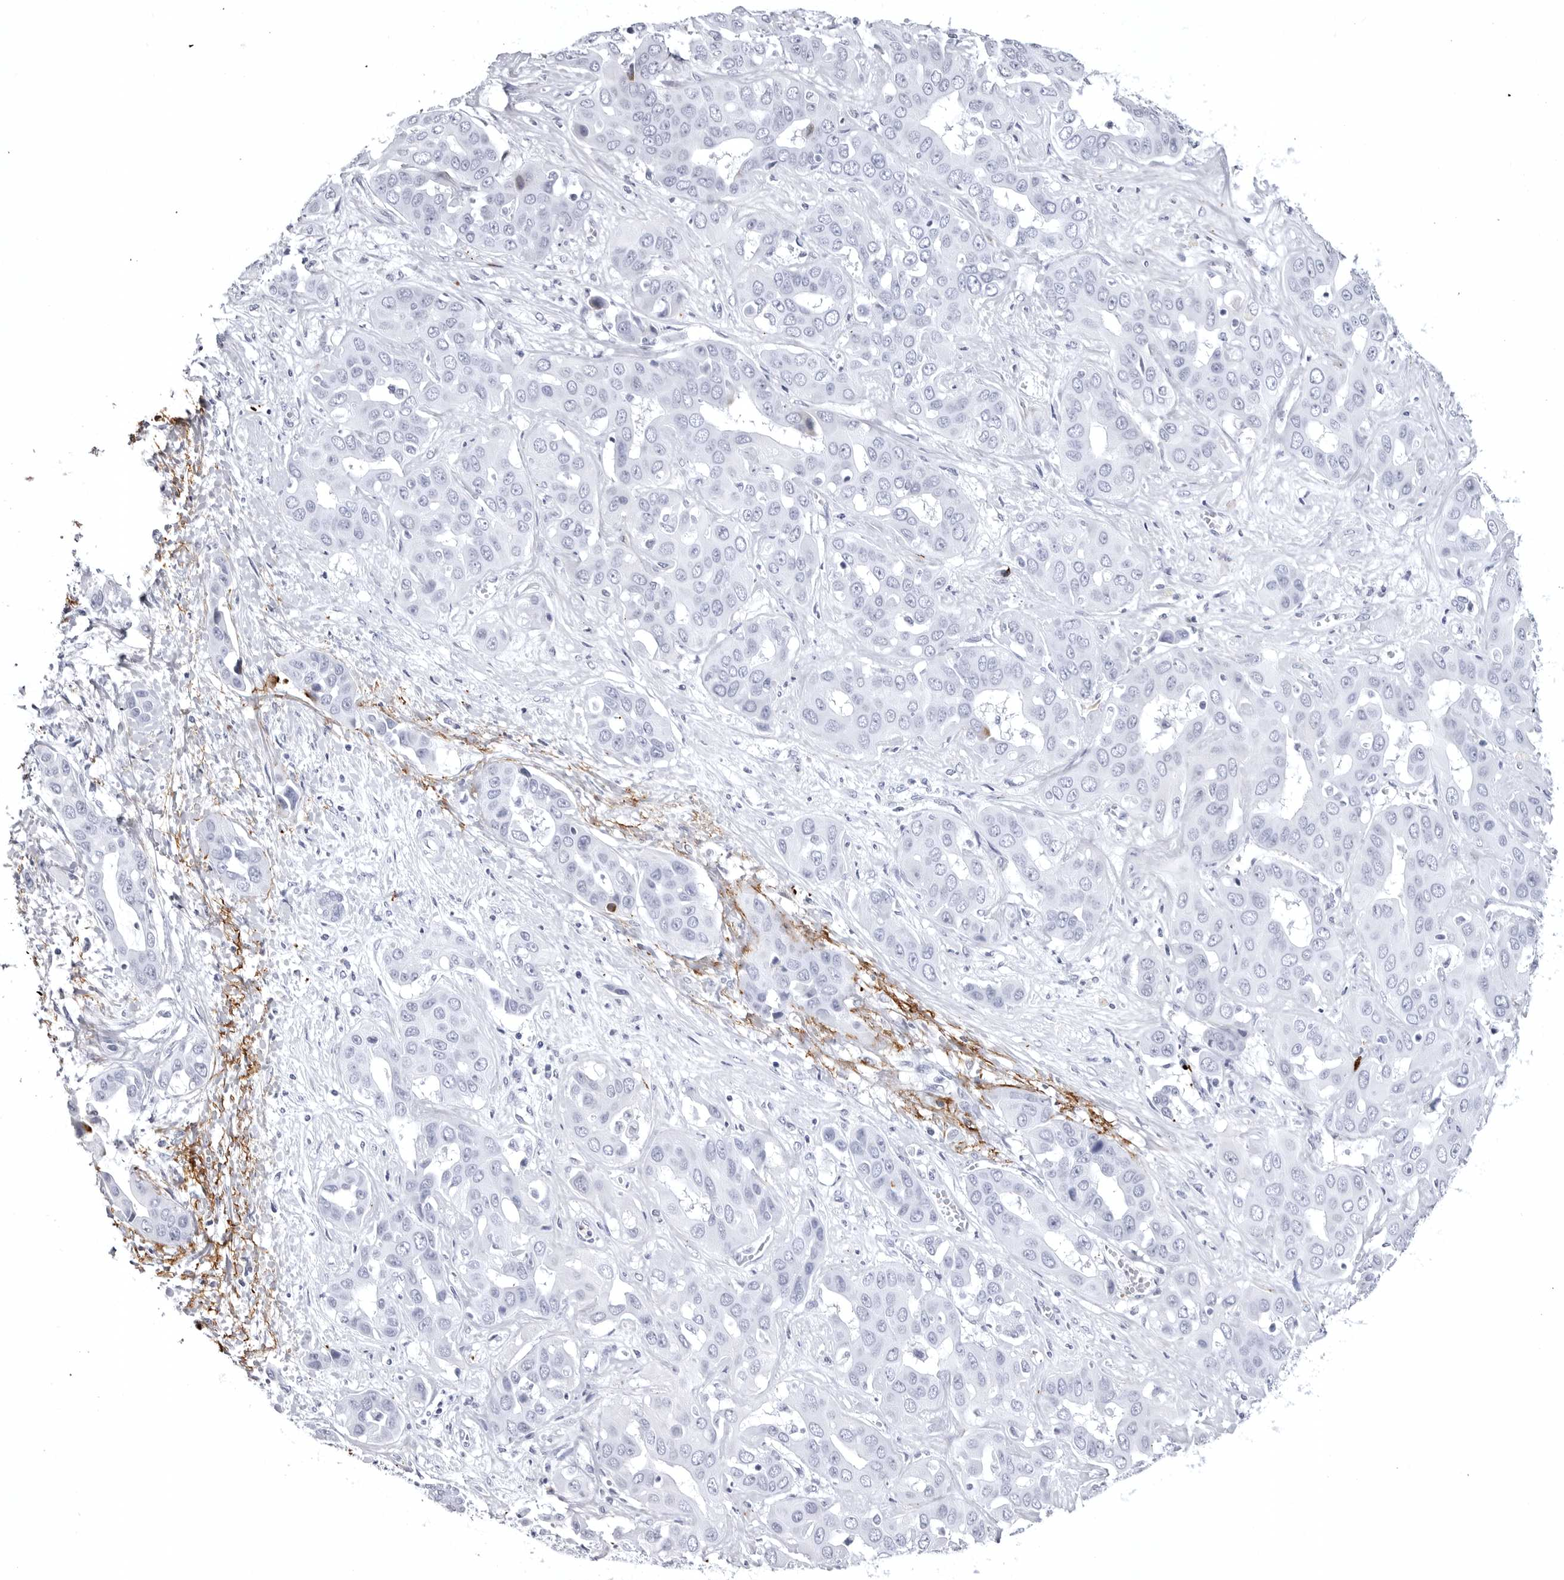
{"staining": {"intensity": "negative", "quantity": "none", "location": "none"}, "tissue": "liver cancer", "cell_type": "Tumor cells", "image_type": "cancer", "snomed": [{"axis": "morphology", "description": "Cholangiocarcinoma"}, {"axis": "topography", "description": "Liver"}], "caption": "A photomicrograph of human liver cancer is negative for staining in tumor cells.", "gene": "COL26A1", "patient": {"sex": "female", "age": 52}}